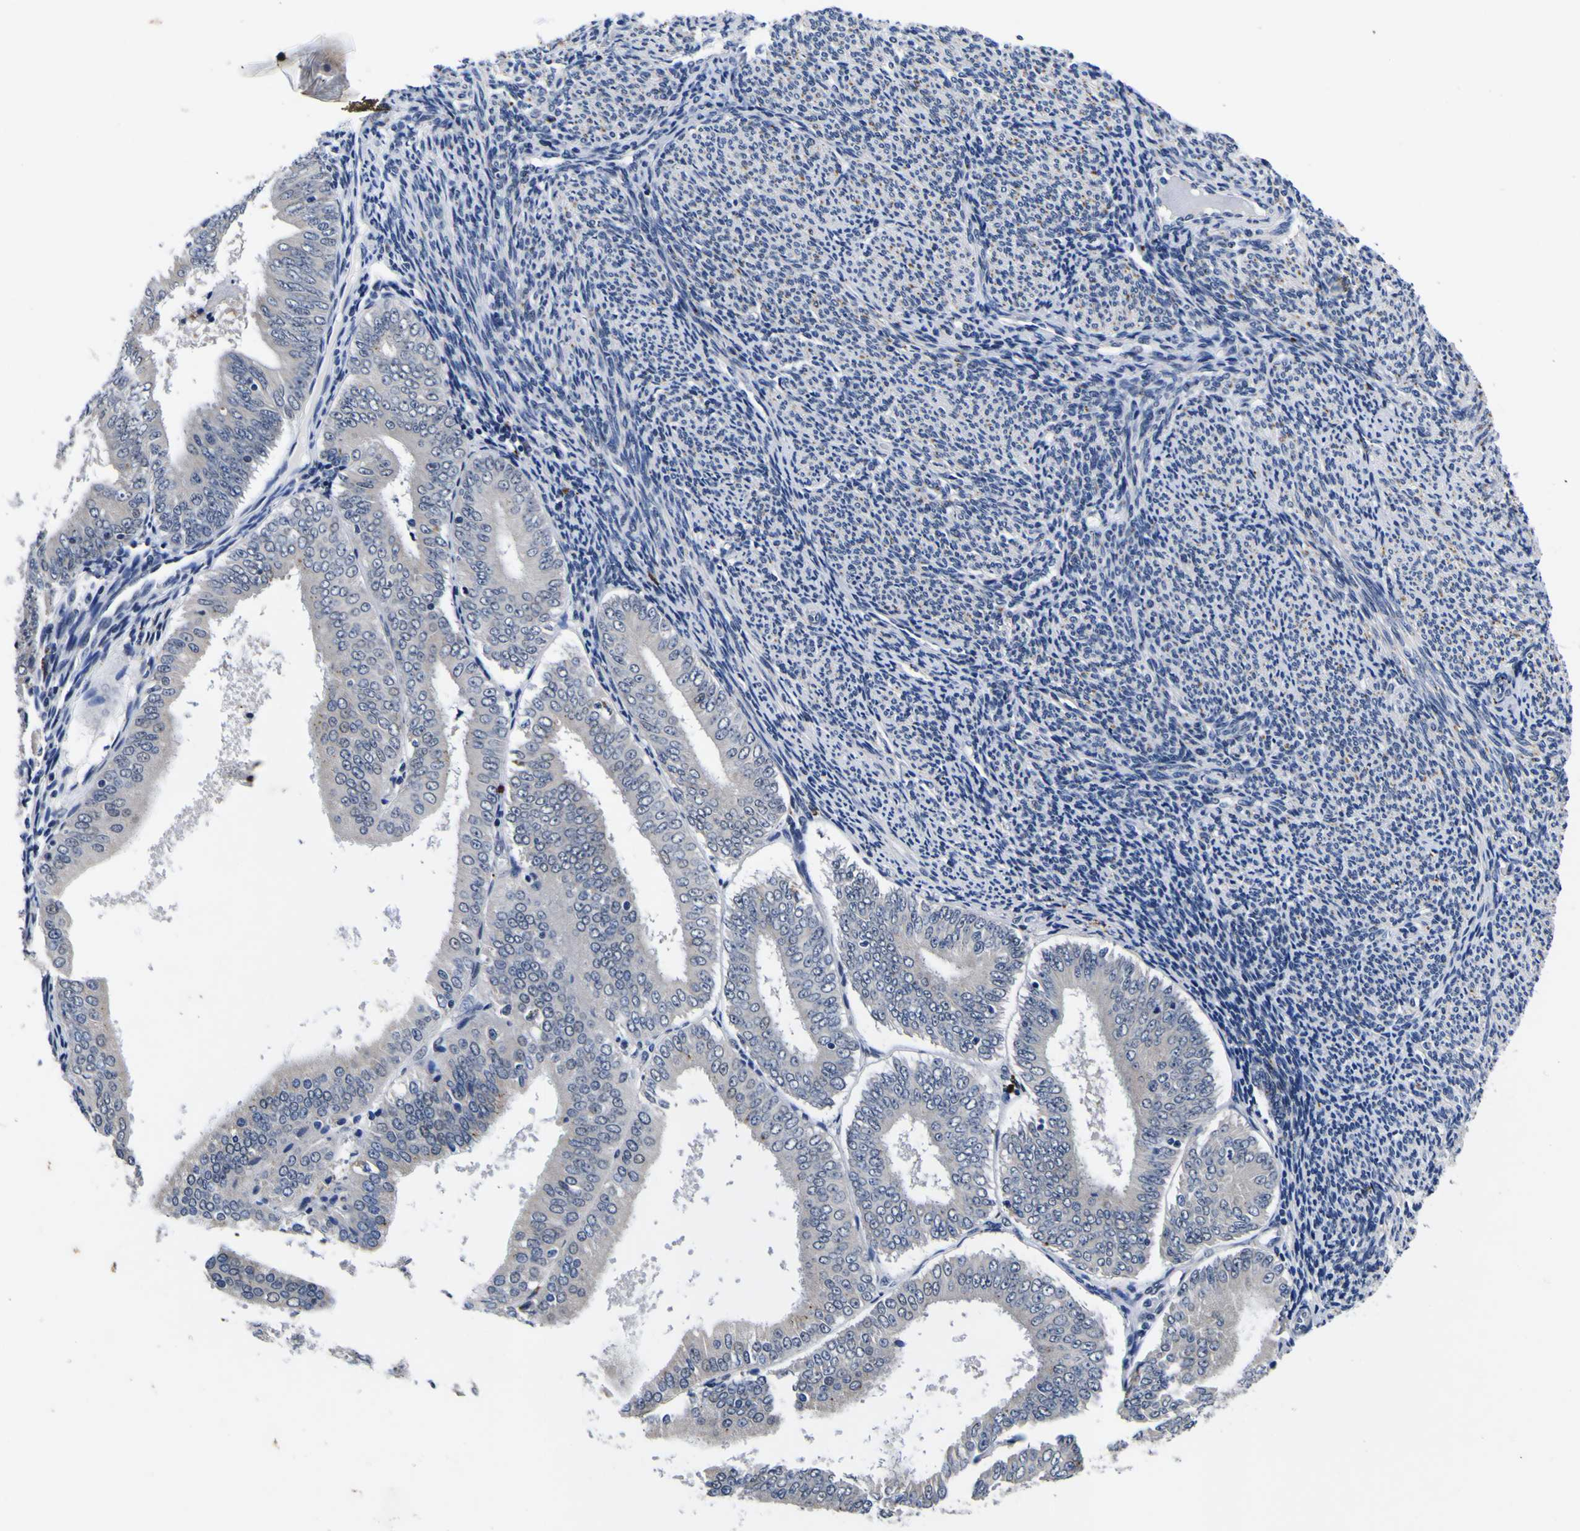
{"staining": {"intensity": "negative", "quantity": "none", "location": "none"}, "tissue": "endometrial cancer", "cell_type": "Tumor cells", "image_type": "cancer", "snomed": [{"axis": "morphology", "description": "Adenocarcinoma, NOS"}, {"axis": "topography", "description": "Endometrium"}], "caption": "This image is of endometrial cancer (adenocarcinoma) stained with immunohistochemistry to label a protein in brown with the nuclei are counter-stained blue. There is no expression in tumor cells. (DAB immunohistochemistry (IHC), high magnification).", "gene": "IGFLR1", "patient": {"sex": "female", "age": 63}}